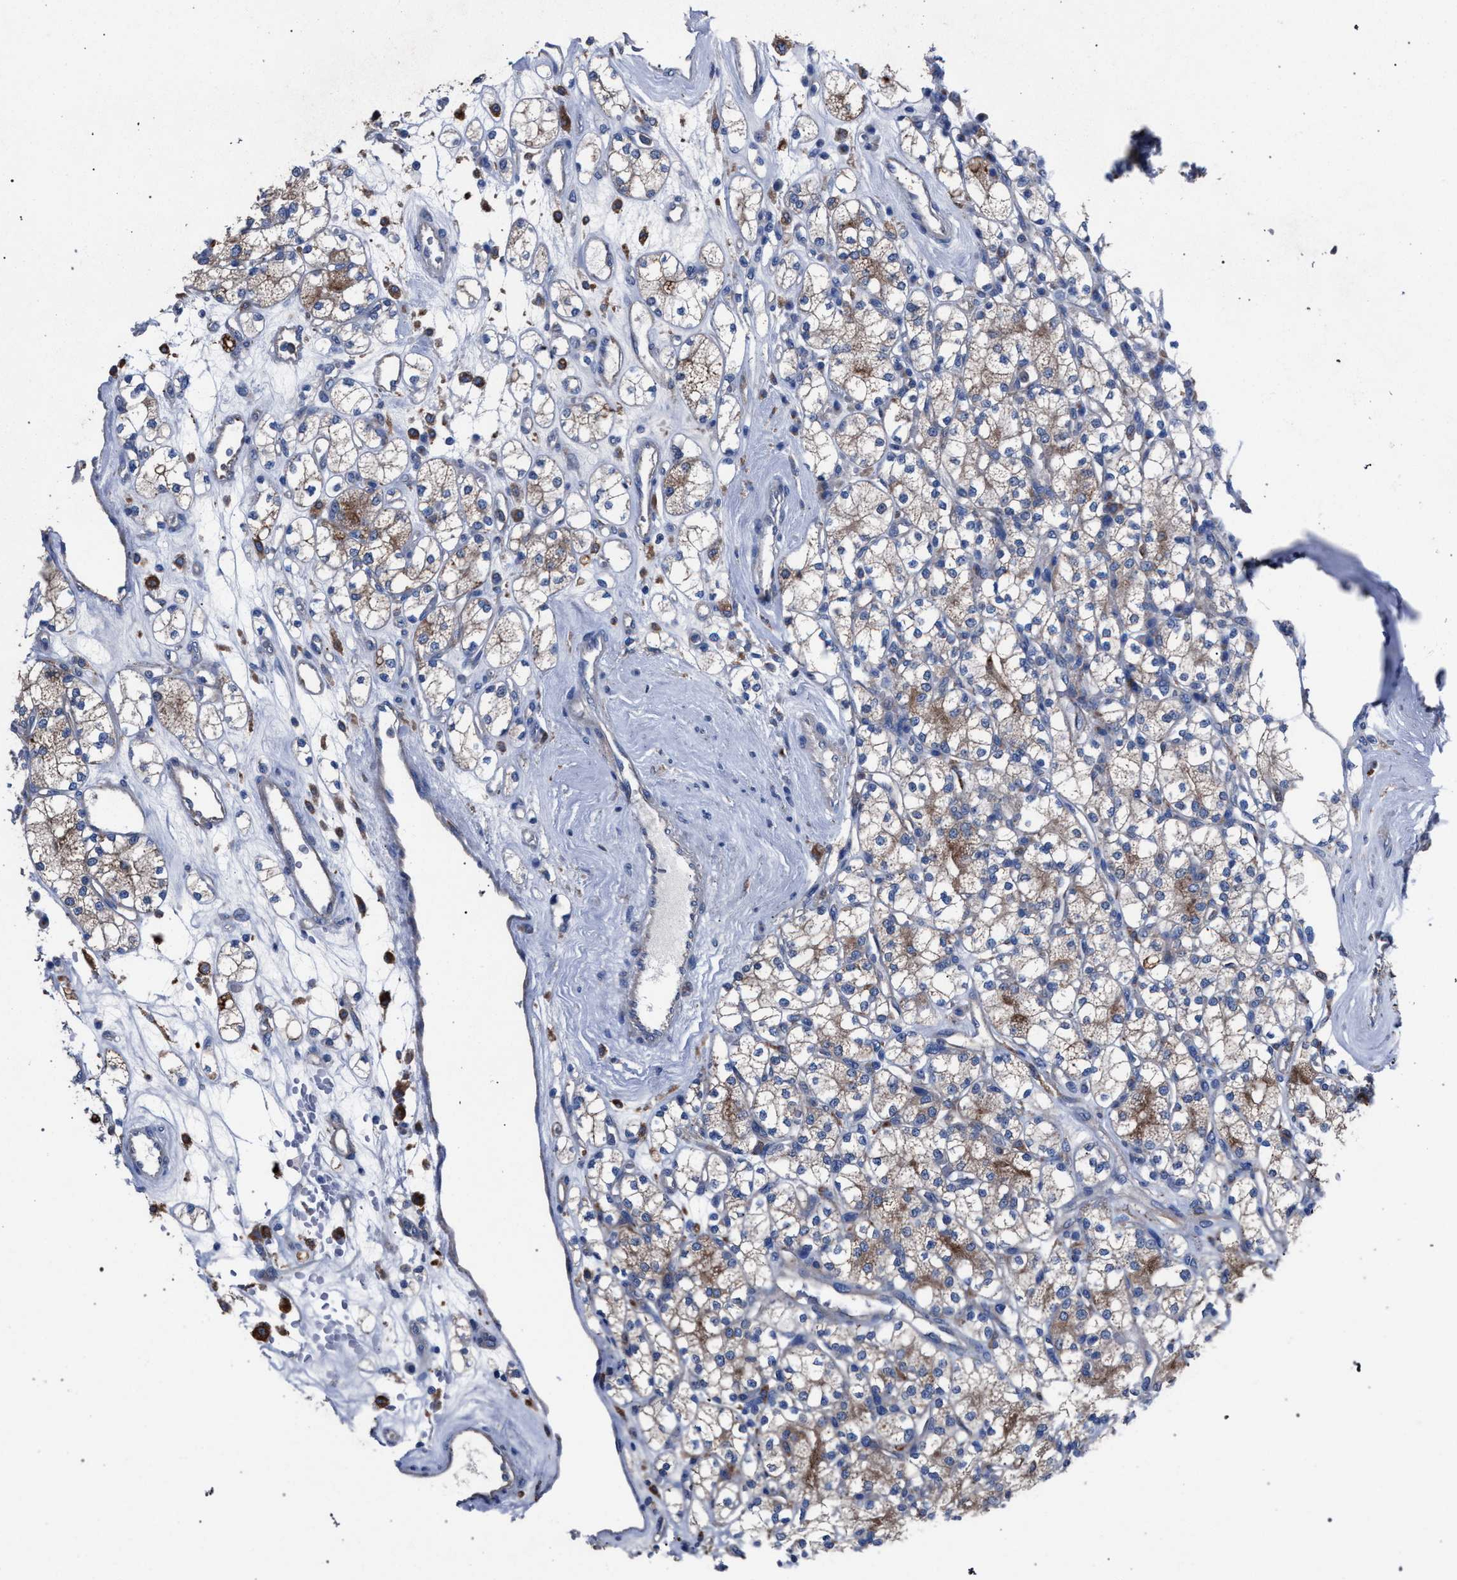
{"staining": {"intensity": "moderate", "quantity": ">75%", "location": "cytoplasmic/membranous"}, "tissue": "renal cancer", "cell_type": "Tumor cells", "image_type": "cancer", "snomed": [{"axis": "morphology", "description": "Adenocarcinoma, NOS"}, {"axis": "topography", "description": "Kidney"}], "caption": "Protein expression analysis of human renal adenocarcinoma reveals moderate cytoplasmic/membranous expression in about >75% of tumor cells. (DAB (3,3'-diaminobenzidine) = brown stain, brightfield microscopy at high magnification).", "gene": "ATP6V0A1", "patient": {"sex": "male", "age": 77}}